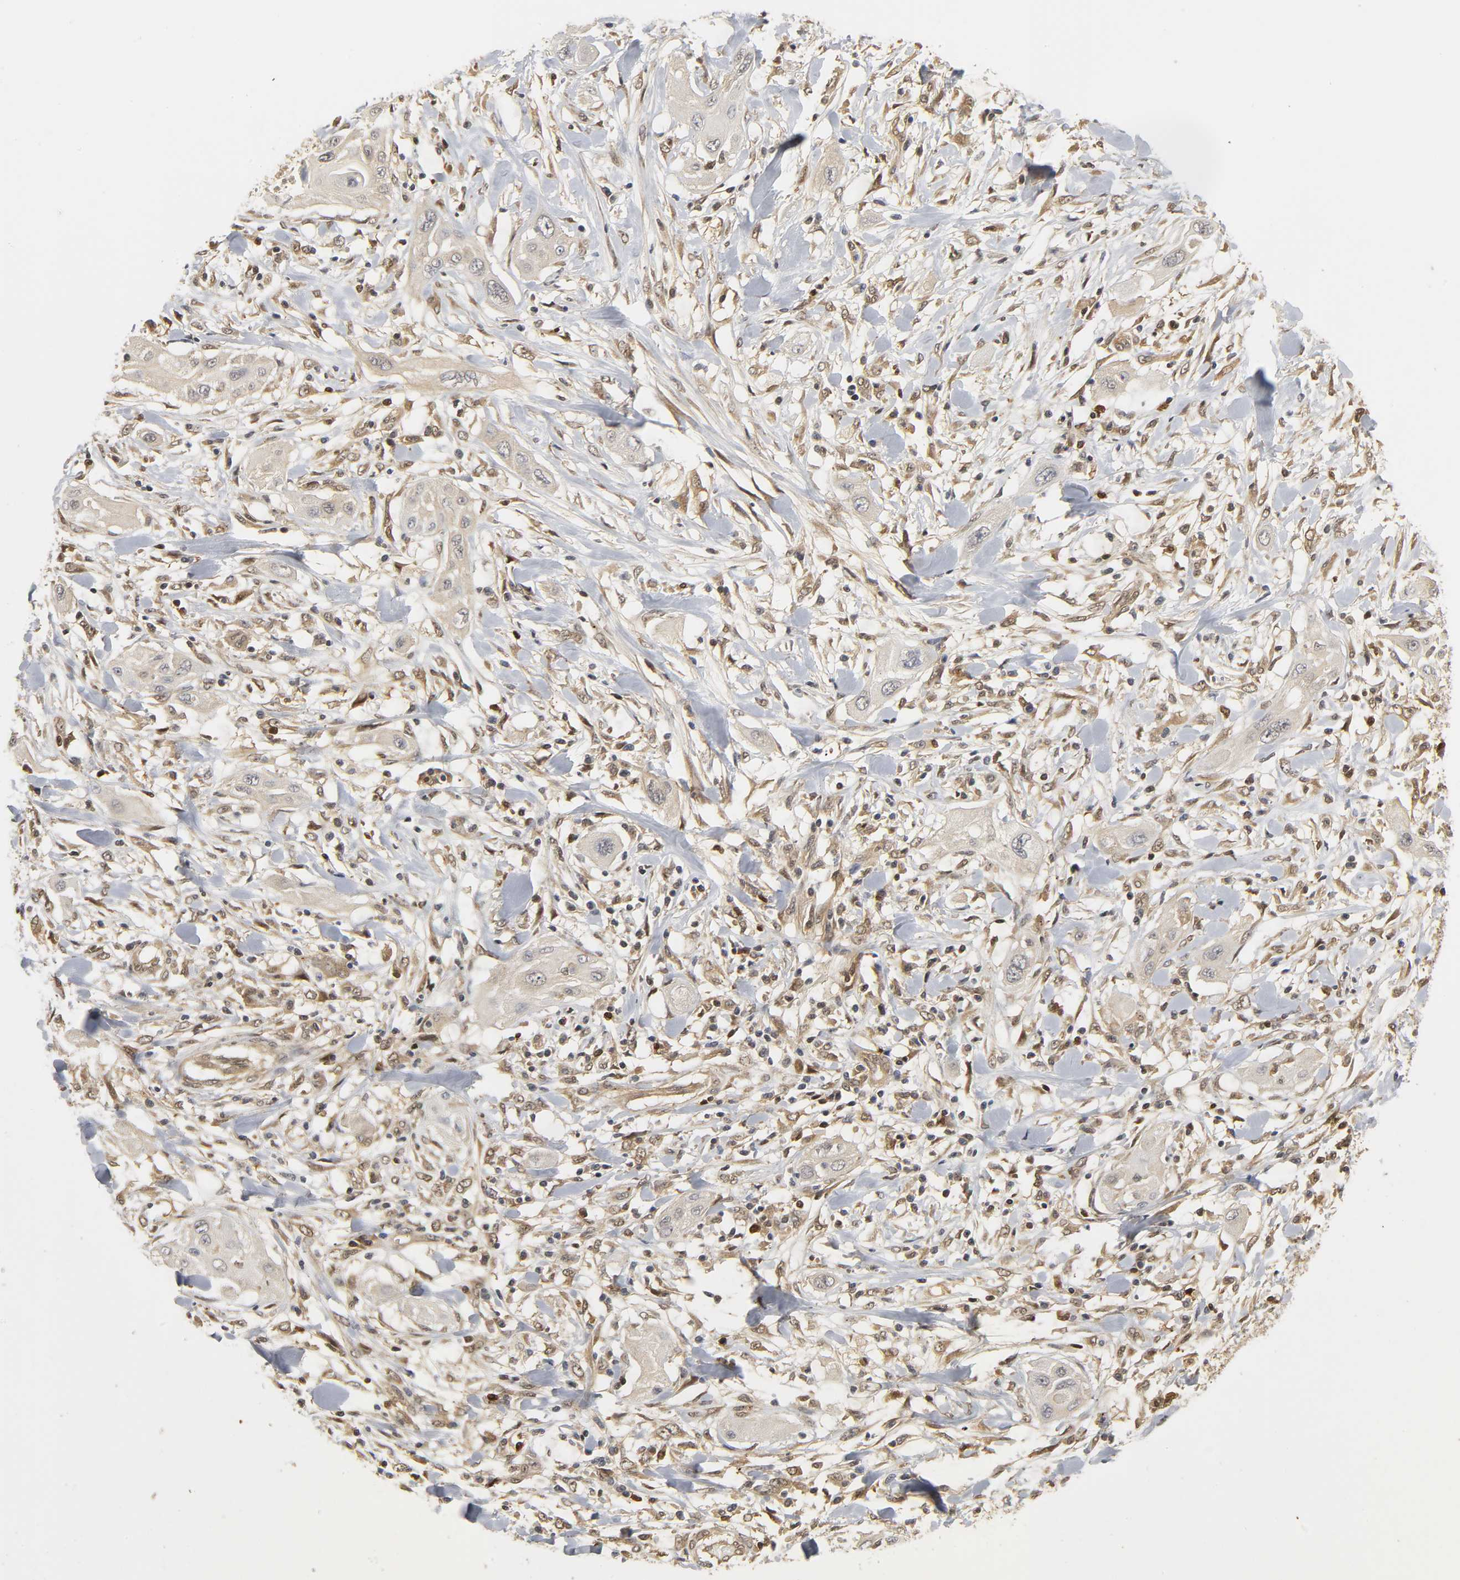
{"staining": {"intensity": "weak", "quantity": ">75%", "location": "cytoplasmic/membranous"}, "tissue": "lung cancer", "cell_type": "Tumor cells", "image_type": "cancer", "snomed": [{"axis": "morphology", "description": "Squamous cell carcinoma, NOS"}, {"axis": "topography", "description": "Lung"}], "caption": "Human lung squamous cell carcinoma stained with a brown dye displays weak cytoplasmic/membranous positive staining in approximately >75% of tumor cells.", "gene": "PARK7", "patient": {"sex": "female", "age": 47}}